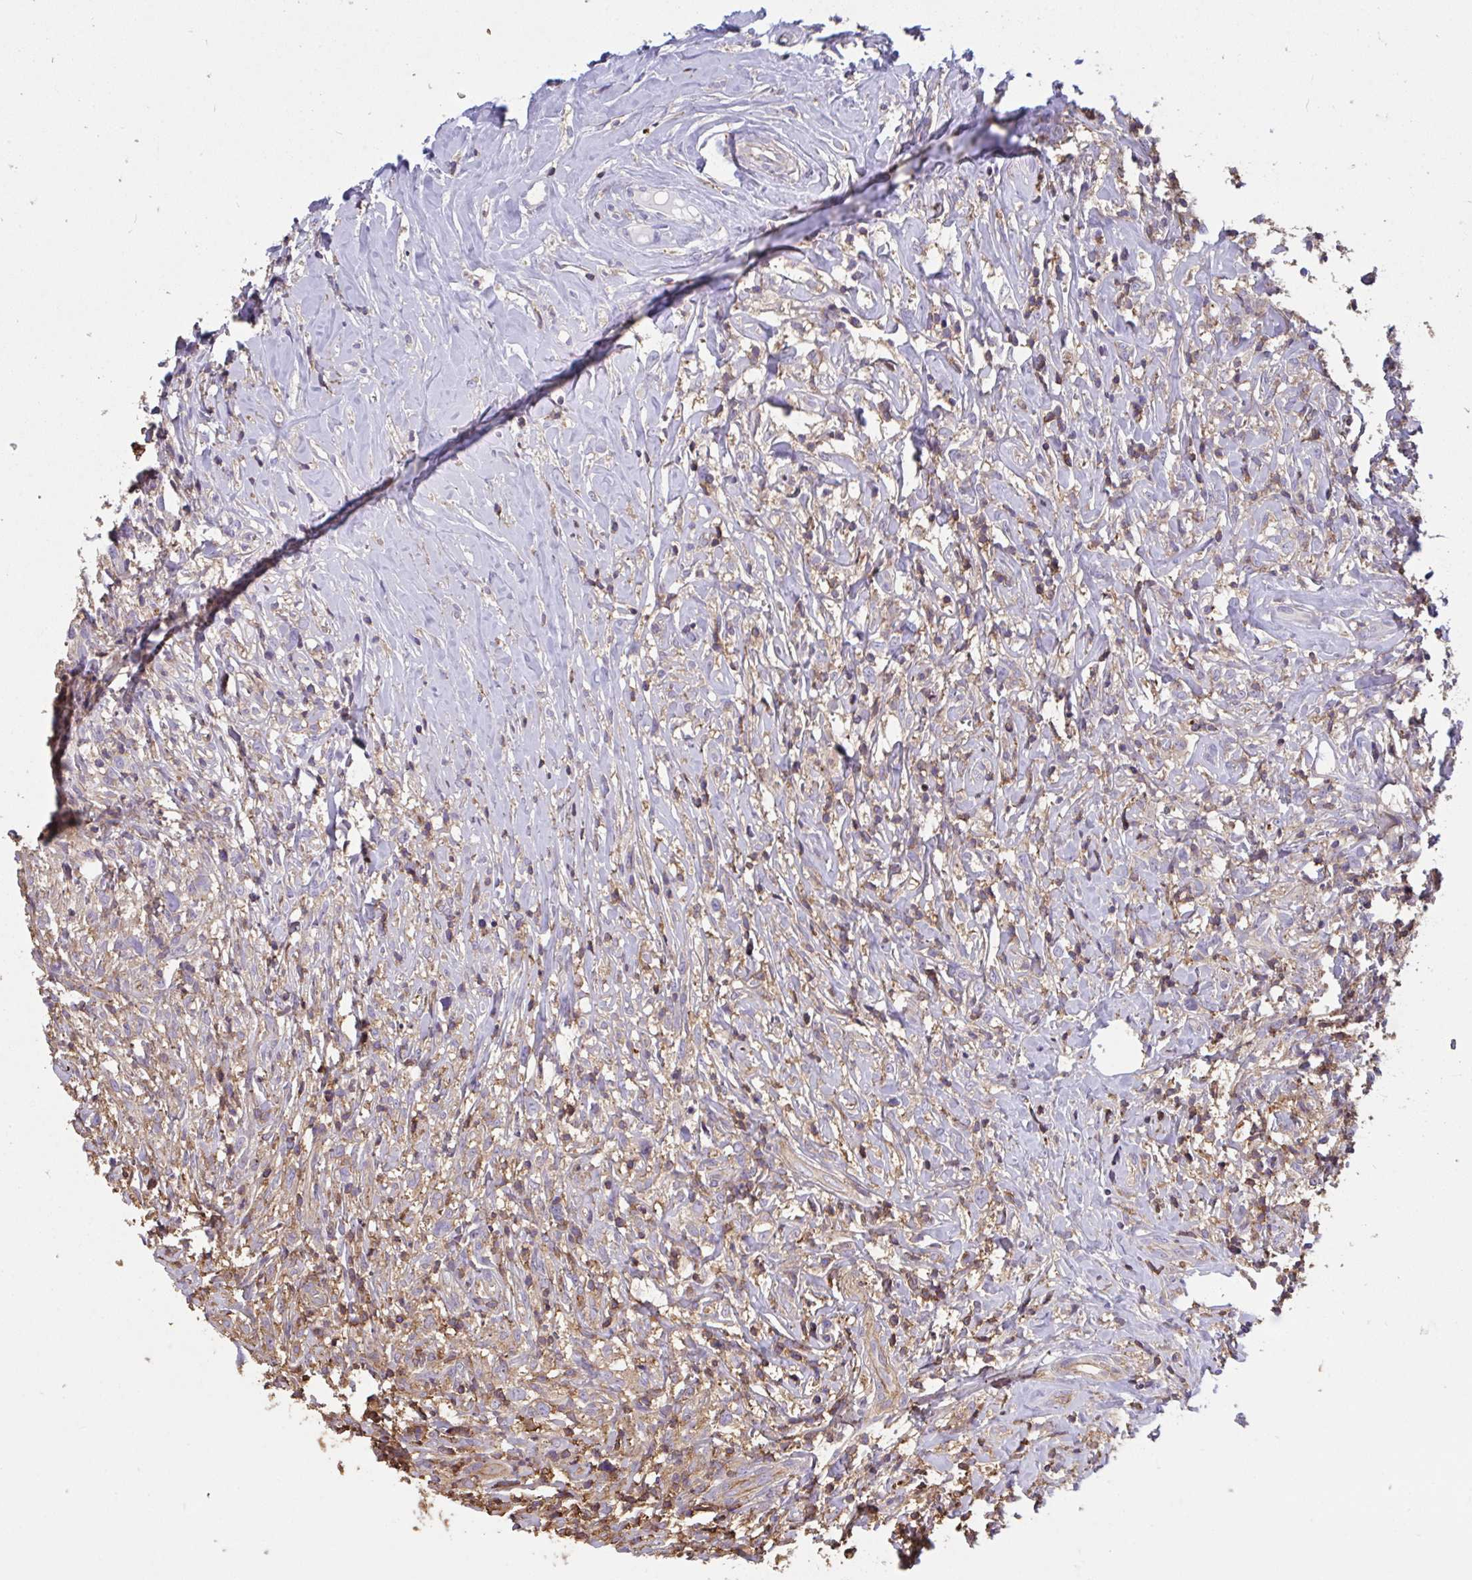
{"staining": {"intensity": "negative", "quantity": "none", "location": "none"}, "tissue": "lymphoma", "cell_type": "Tumor cells", "image_type": "cancer", "snomed": [{"axis": "morphology", "description": "Hodgkin's disease, NOS"}, {"axis": "topography", "description": "No Tissue"}], "caption": "A high-resolution micrograph shows IHC staining of Hodgkin's disease, which reveals no significant positivity in tumor cells.", "gene": "CFL1", "patient": {"sex": "female", "age": 21}}